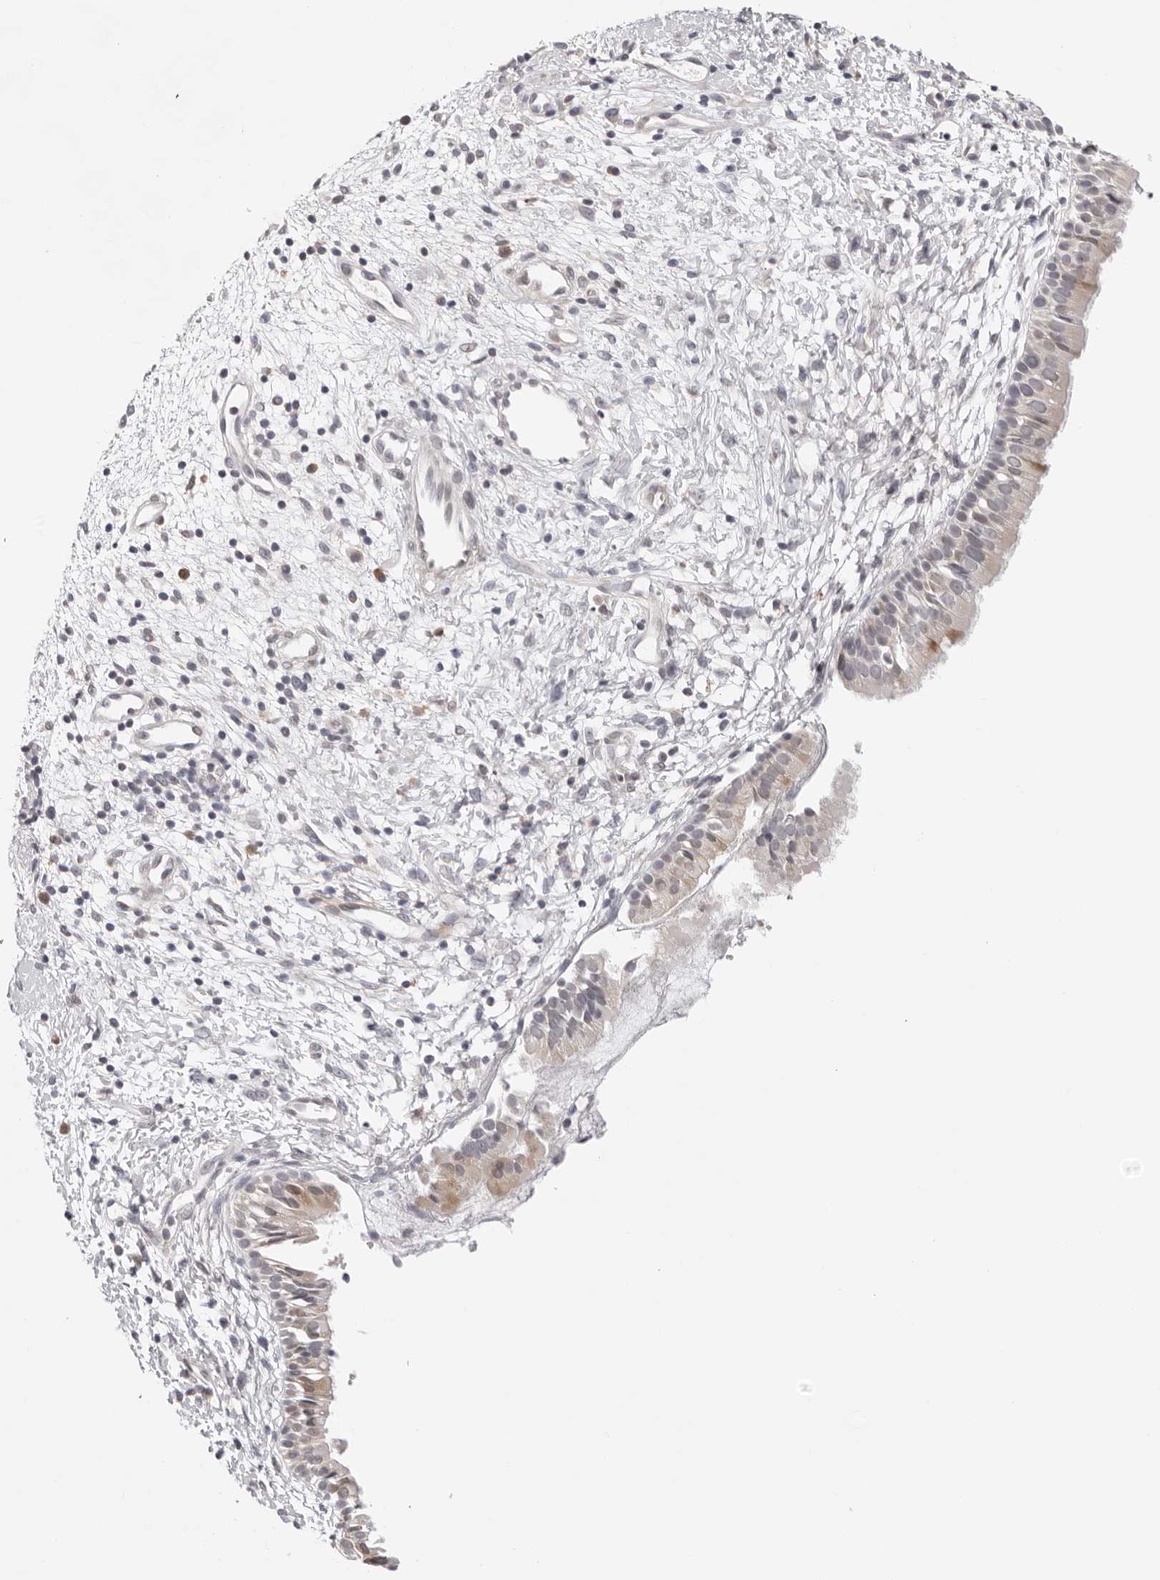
{"staining": {"intensity": "weak", "quantity": "25%-75%", "location": "cytoplasmic/membranous"}, "tissue": "nasopharynx", "cell_type": "Respiratory epithelial cells", "image_type": "normal", "snomed": [{"axis": "morphology", "description": "Normal tissue, NOS"}, {"axis": "topography", "description": "Nasopharynx"}], "caption": "A low amount of weak cytoplasmic/membranous staining is appreciated in about 25%-75% of respiratory epithelial cells in unremarkable nasopharynx. Using DAB (3,3'-diaminobenzidine) (brown) and hematoxylin (blue) stains, captured at high magnification using brightfield microscopy.", "gene": "PRUNE1", "patient": {"sex": "male", "age": 22}}